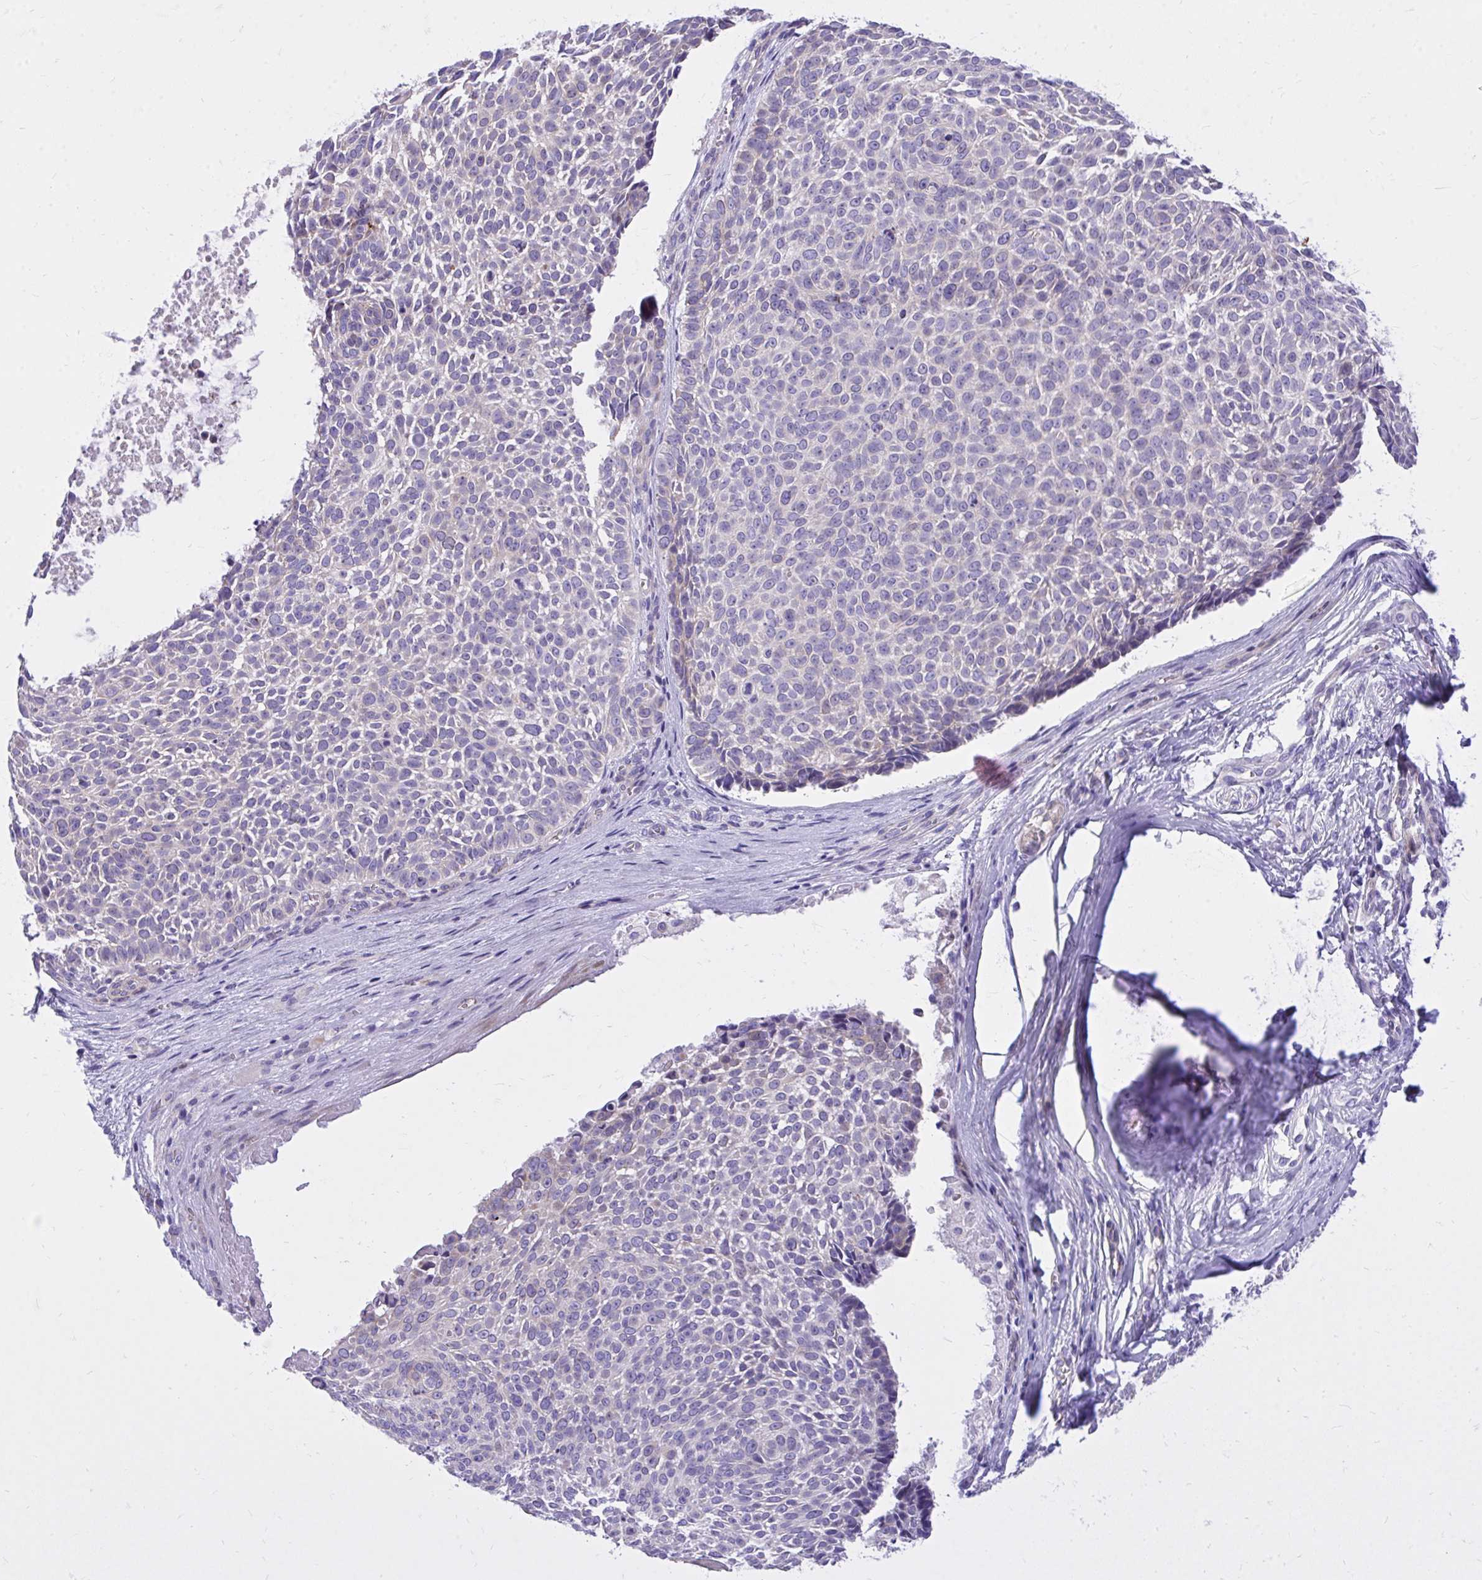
{"staining": {"intensity": "negative", "quantity": "none", "location": "none"}, "tissue": "skin cancer", "cell_type": "Tumor cells", "image_type": "cancer", "snomed": [{"axis": "morphology", "description": "Basal cell carcinoma"}, {"axis": "topography", "description": "Skin"}, {"axis": "topography", "description": "Skin of face"}, {"axis": "topography", "description": "Skin of nose"}], "caption": "IHC photomicrograph of skin basal cell carcinoma stained for a protein (brown), which shows no positivity in tumor cells. (Stains: DAB (3,3'-diaminobenzidine) IHC with hematoxylin counter stain, Microscopy: brightfield microscopy at high magnification).", "gene": "ADAMTSL1", "patient": {"sex": "female", "age": 86}}